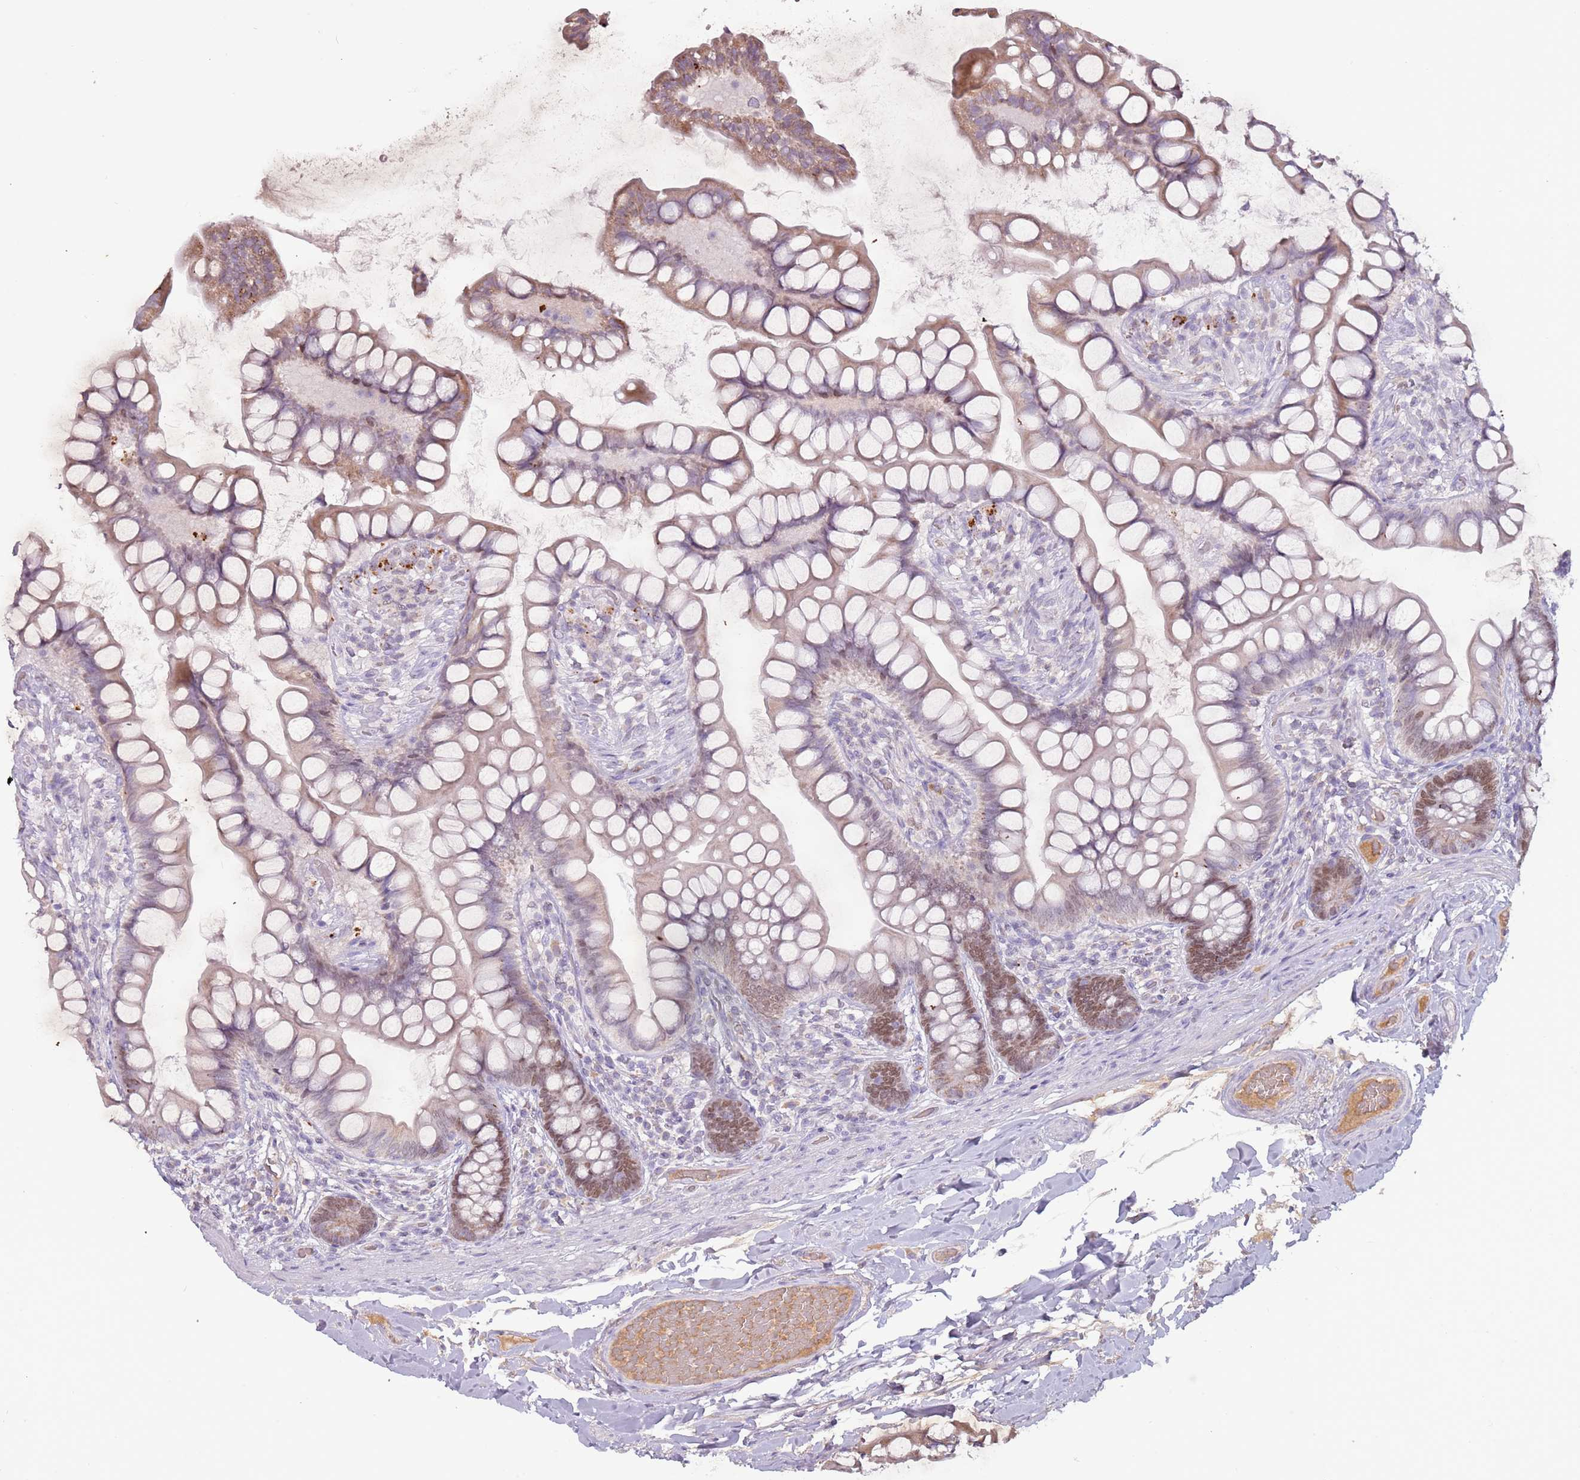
{"staining": {"intensity": "moderate", "quantity": "25%-75%", "location": "cytoplasmic/membranous,nuclear"}, "tissue": "small intestine", "cell_type": "Glandular cells", "image_type": "normal", "snomed": [{"axis": "morphology", "description": "Normal tissue, NOS"}, {"axis": "topography", "description": "Small intestine"}], "caption": "IHC of unremarkable small intestine reveals medium levels of moderate cytoplasmic/membranous,nuclear positivity in approximately 25%-75% of glandular cells. (brown staining indicates protein expression, while blue staining denotes nuclei).", "gene": "SYS1", "patient": {"sex": "male", "age": 70}}